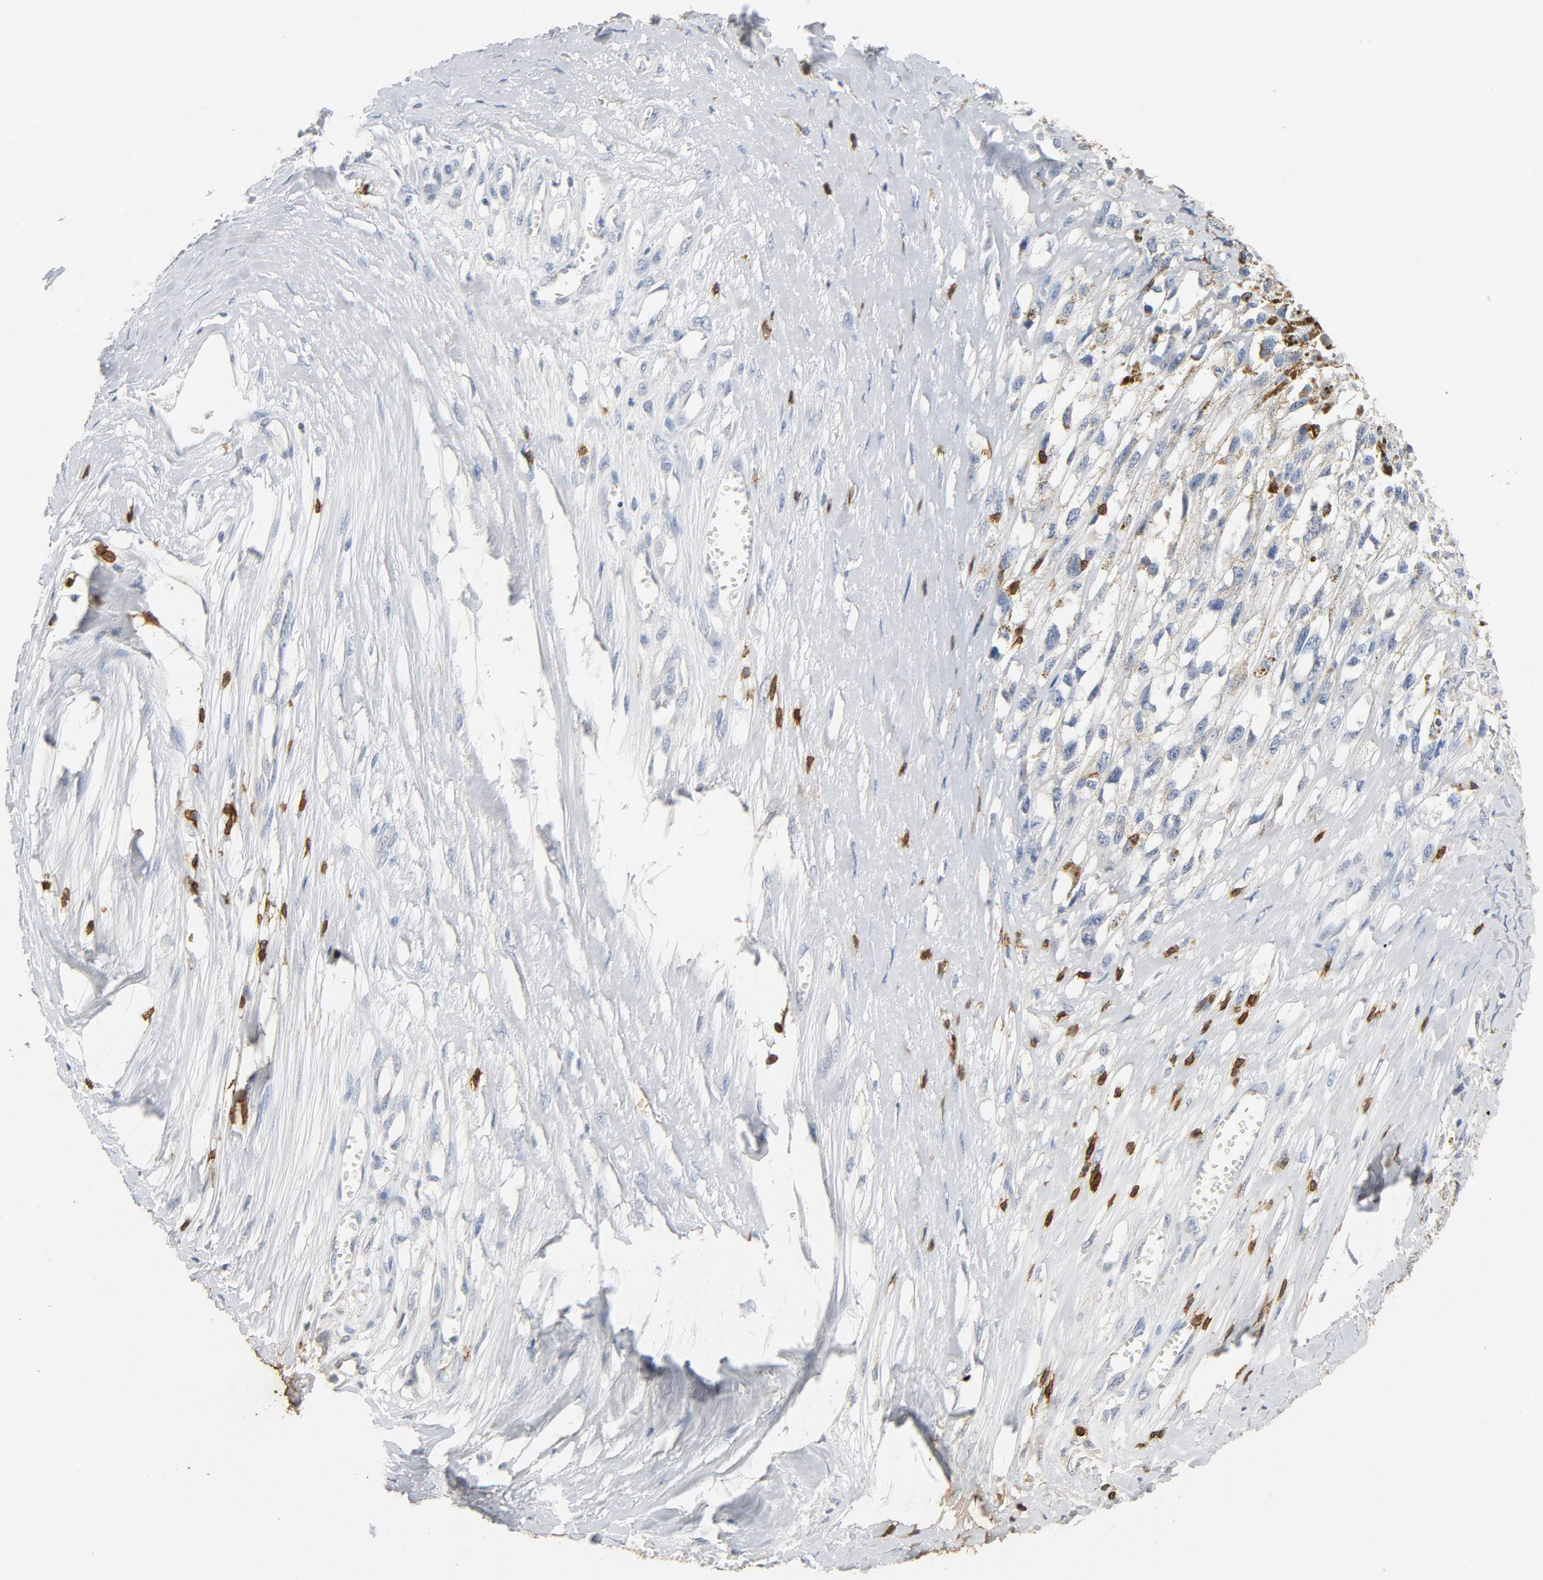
{"staining": {"intensity": "negative", "quantity": "none", "location": "none"}, "tissue": "melanoma", "cell_type": "Tumor cells", "image_type": "cancer", "snomed": [{"axis": "morphology", "description": "Malignant melanoma, Metastatic site"}, {"axis": "topography", "description": "Lymph node"}], "caption": "High power microscopy histopathology image of an IHC histopathology image of malignant melanoma (metastatic site), revealing no significant staining in tumor cells.", "gene": "CD247", "patient": {"sex": "male", "age": 59}}